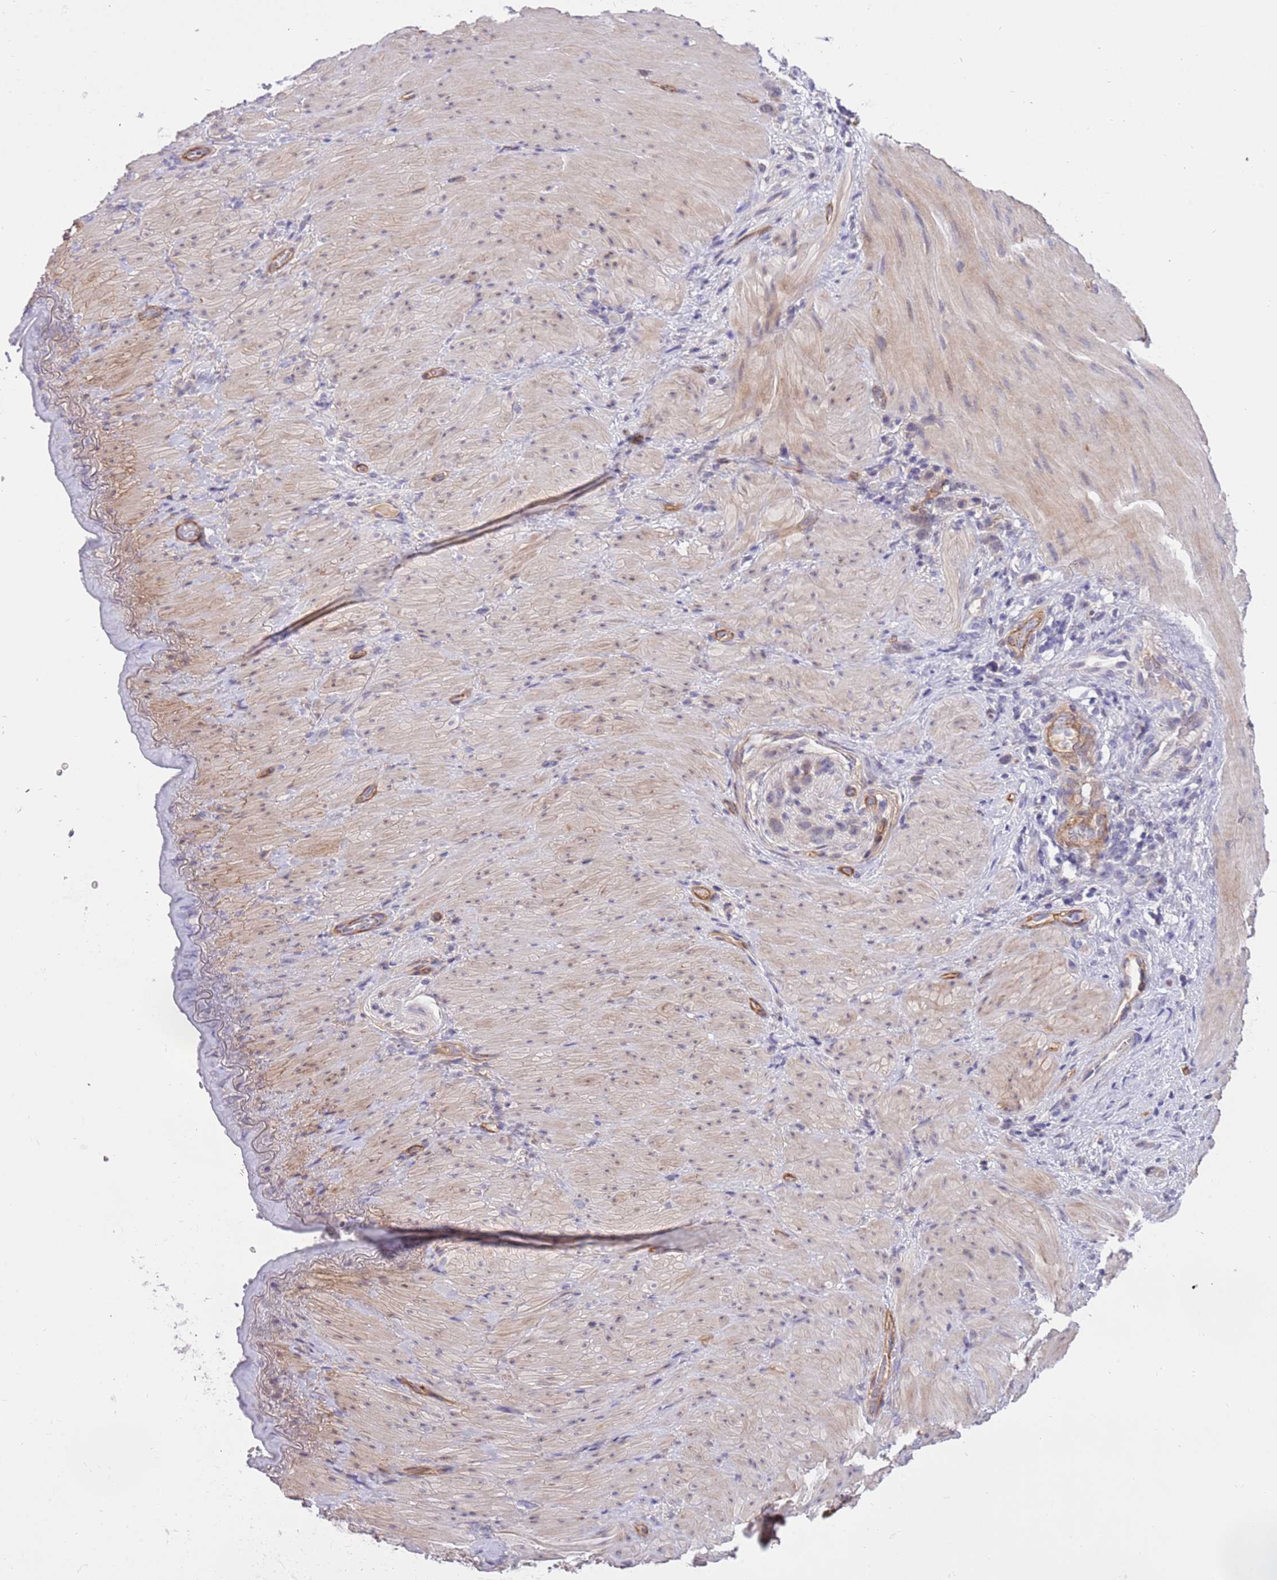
{"staining": {"intensity": "negative", "quantity": "none", "location": "none"}, "tissue": "stomach cancer", "cell_type": "Tumor cells", "image_type": "cancer", "snomed": [{"axis": "morphology", "description": "Adenocarcinoma, NOS"}, {"axis": "topography", "description": "Stomach"}], "caption": "This is an immunohistochemistry (IHC) photomicrograph of stomach cancer. There is no staining in tumor cells.", "gene": "MAGEF1", "patient": {"sex": "female", "age": 65}}